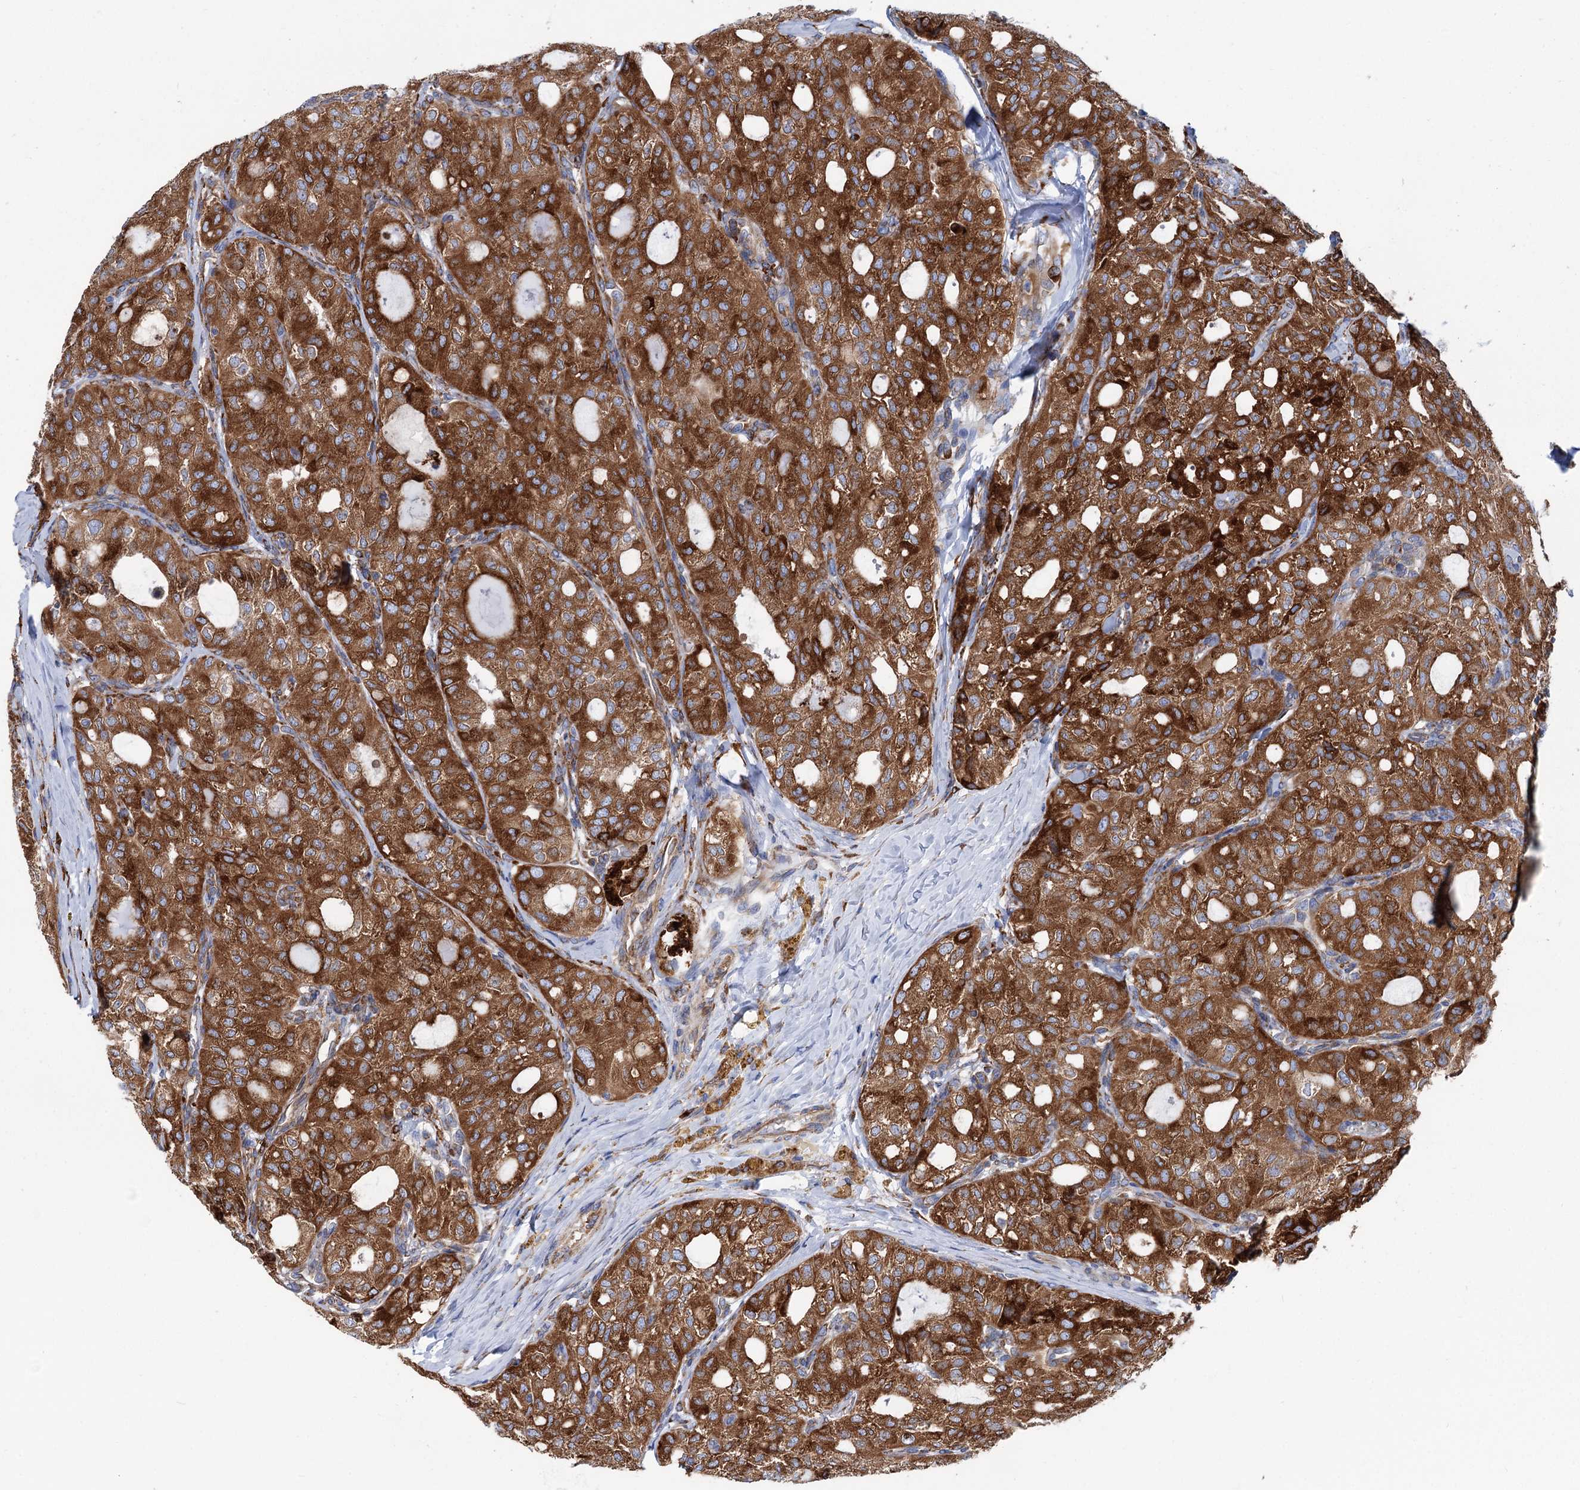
{"staining": {"intensity": "strong", "quantity": ">75%", "location": "cytoplasmic/membranous"}, "tissue": "thyroid cancer", "cell_type": "Tumor cells", "image_type": "cancer", "snomed": [{"axis": "morphology", "description": "Follicular adenoma carcinoma, NOS"}, {"axis": "topography", "description": "Thyroid gland"}], "caption": "Immunohistochemistry of thyroid follicular adenoma carcinoma exhibits high levels of strong cytoplasmic/membranous expression in approximately >75% of tumor cells. Nuclei are stained in blue.", "gene": "SHE", "patient": {"sex": "male", "age": 75}}